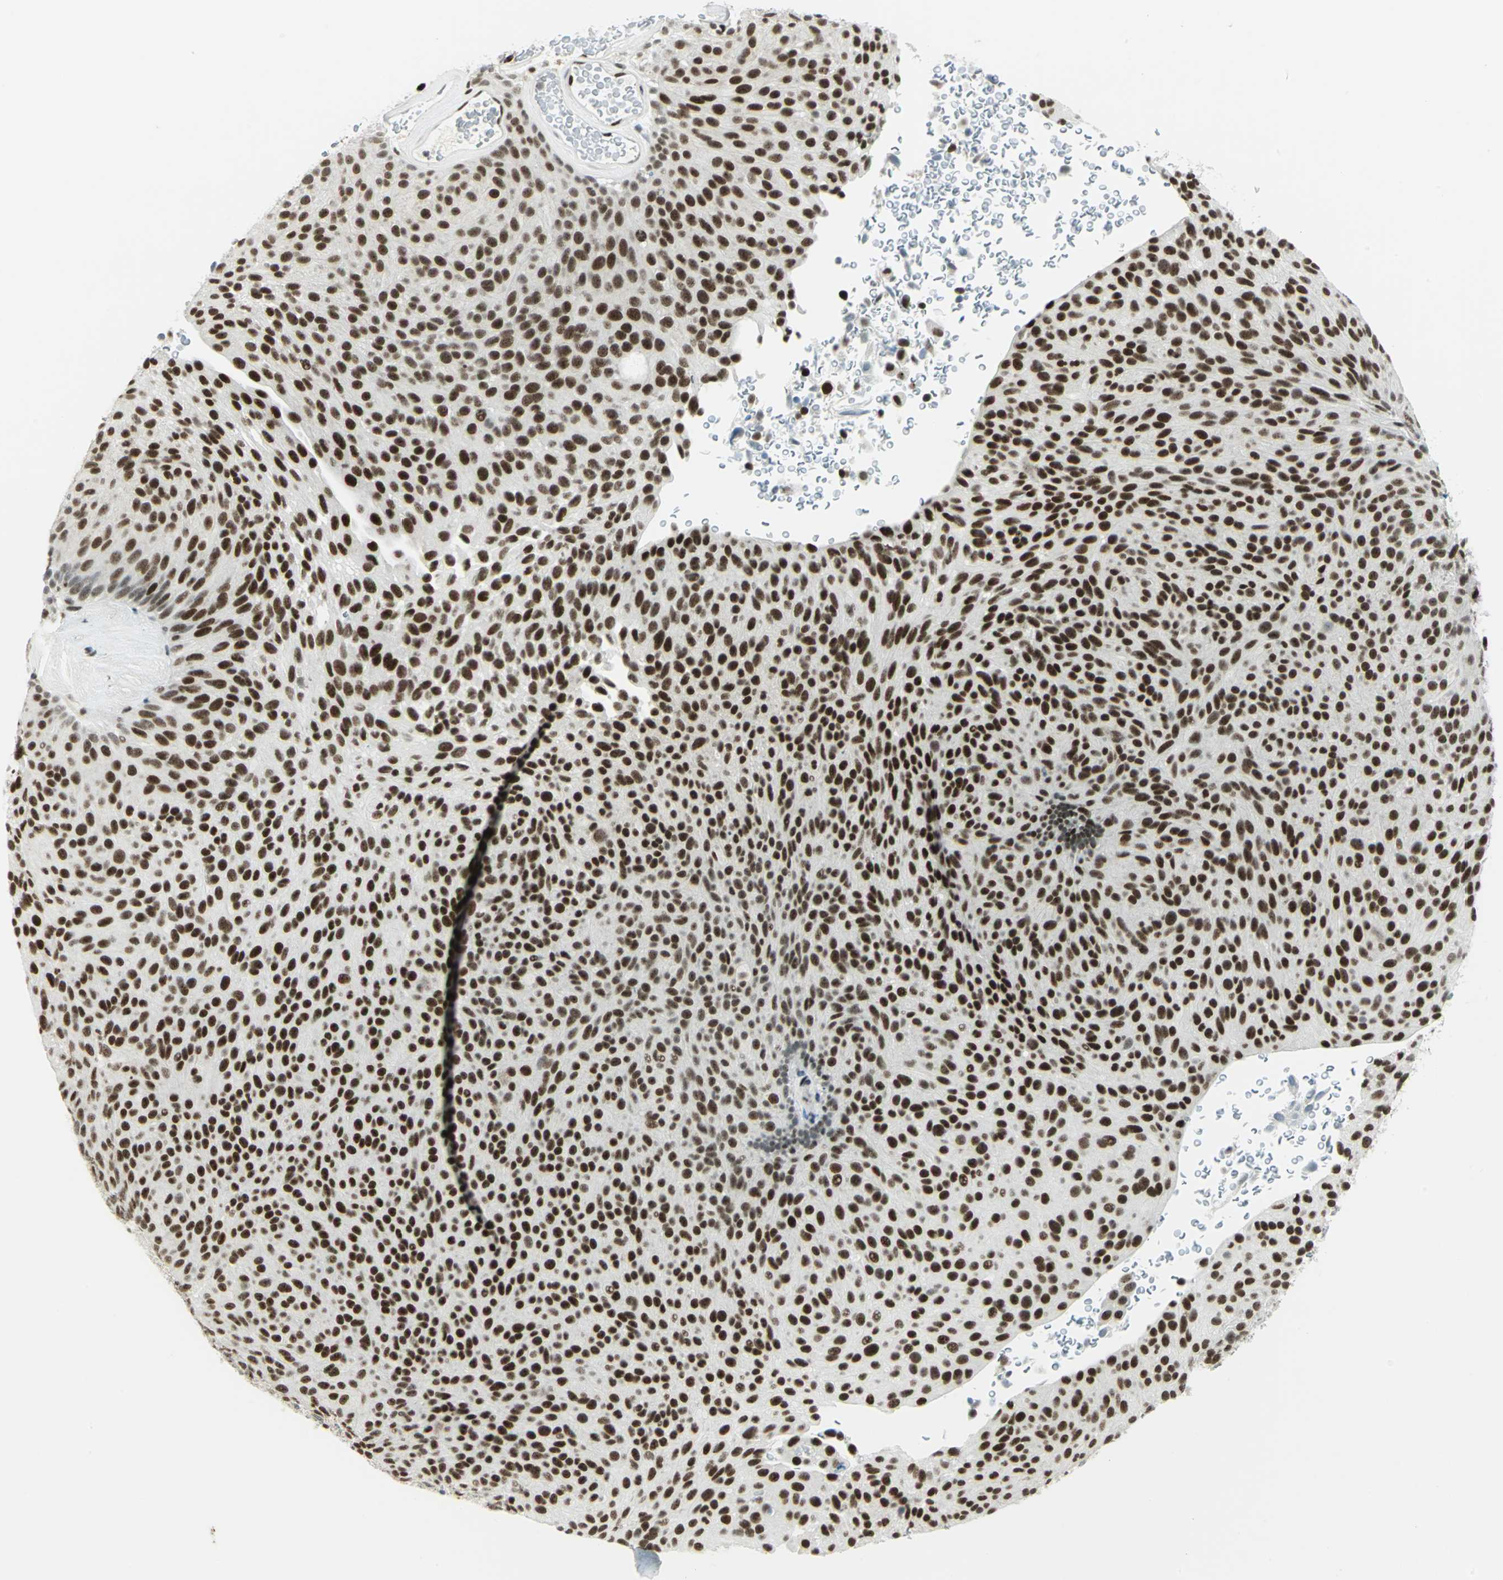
{"staining": {"intensity": "strong", "quantity": ">75%", "location": "nuclear"}, "tissue": "urothelial cancer", "cell_type": "Tumor cells", "image_type": "cancer", "snomed": [{"axis": "morphology", "description": "Urothelial carcinoma, Low grade"}, {"axis": "topography", "description": "Urinary bladder"}], "caption": "A photomicrograph of urothelial carcinoma (low-grade) stained for a protein demonstrates strong nuclear brown staining in tumor cells.", "gene": "MTMR10", "patient": {"sex": "male", "age": 78}}